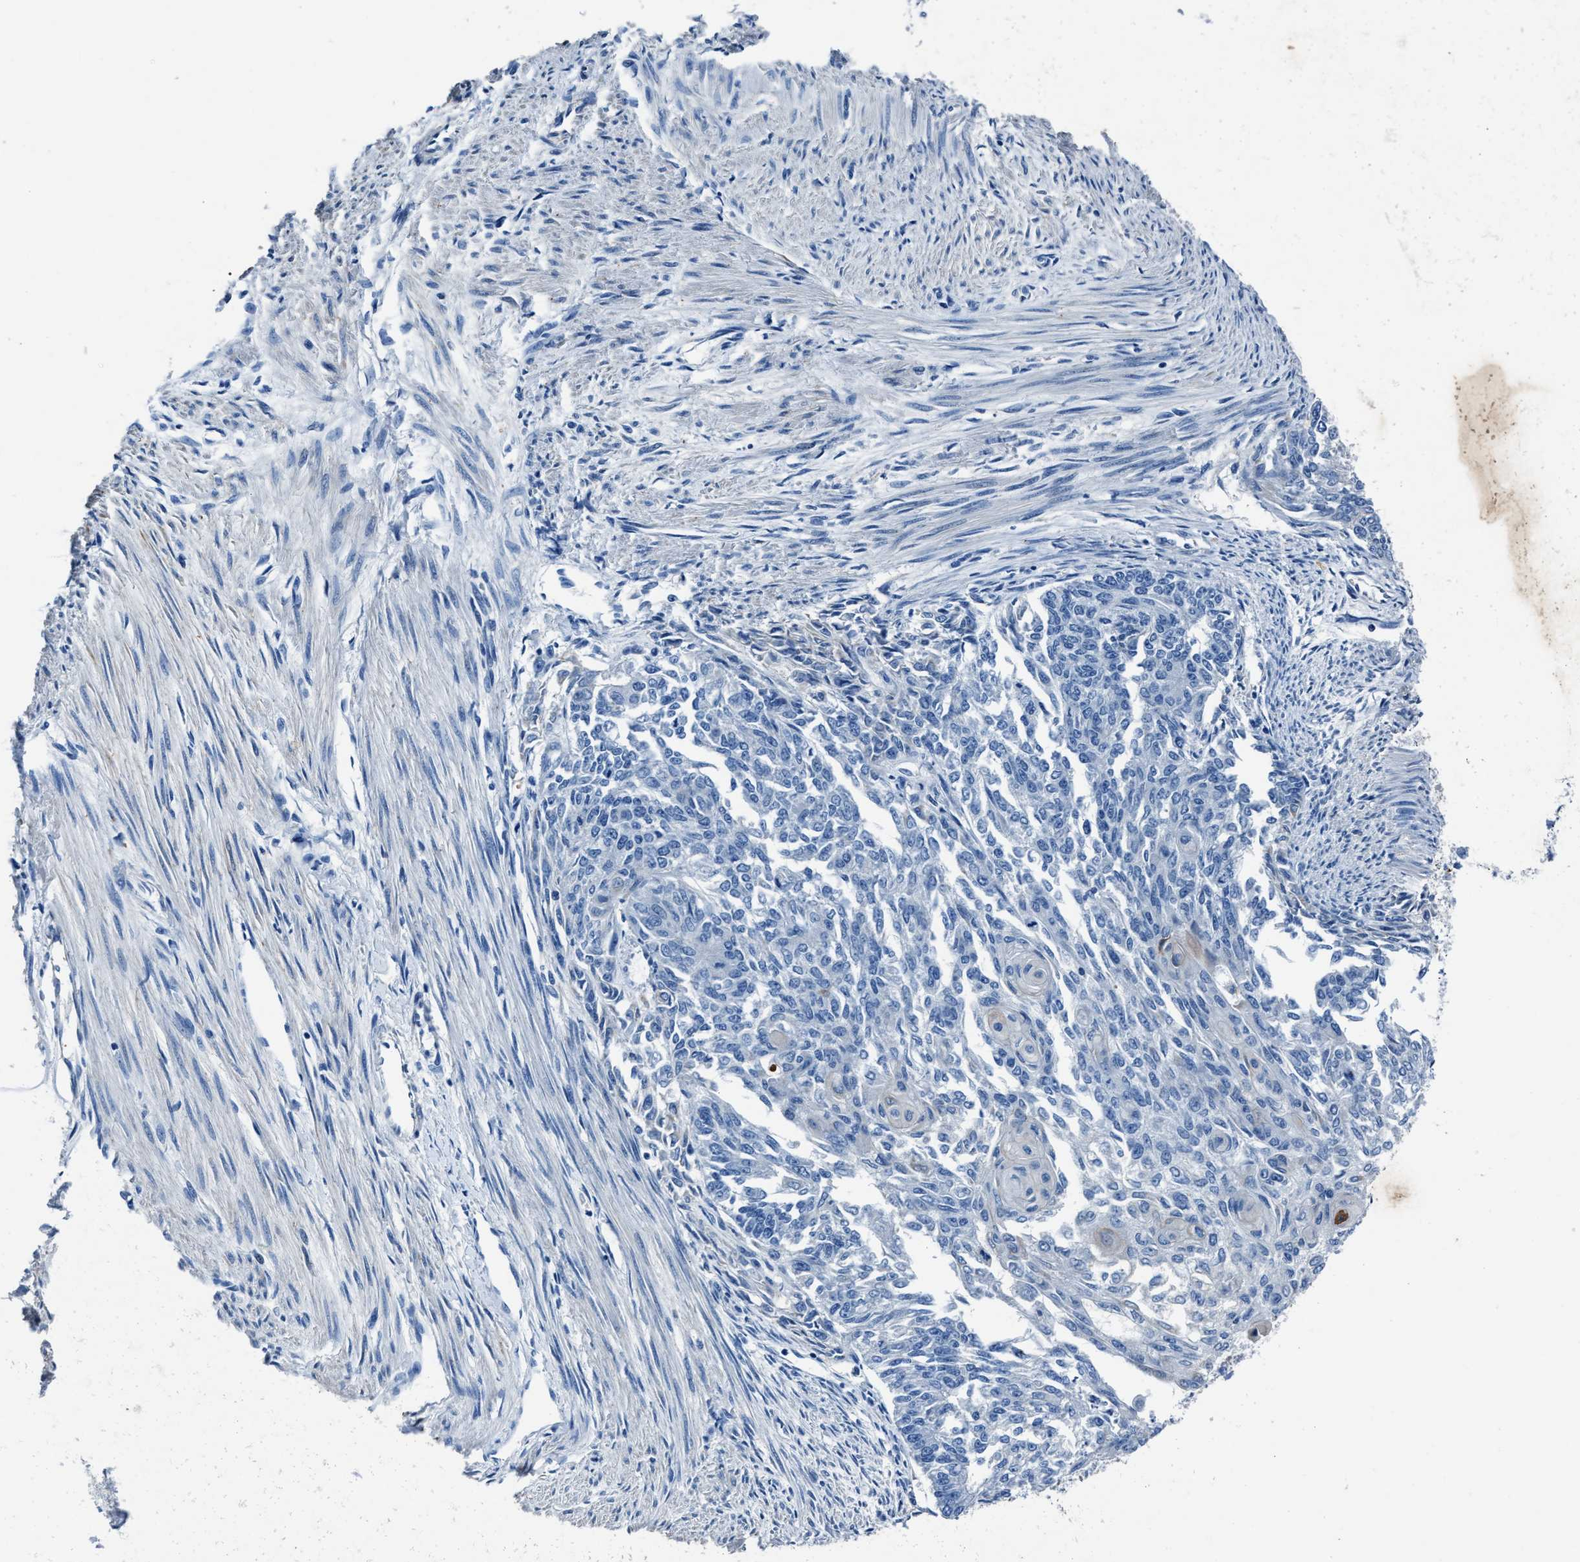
{"staining": {"intensity": "negative", "quantity": "none", "location": "none"}, "tissue": "endometrial cancer", "cell_type": "Tumor cells", "image_type": "cancer", "snomed": [{"axis": "morphology", "description": "Adenocarcinoma, NOS"}, {"axis": "topography", "description": "Endometrium"}], "caption": "IHC micrograph of neoplastic tissue: endometrial cancer (adenocarcinoma) stained with DAB reveals no significant protein staining in tumor cells.", "gene": "NACAD", "patient": {"sex": "female", "age": 32}}